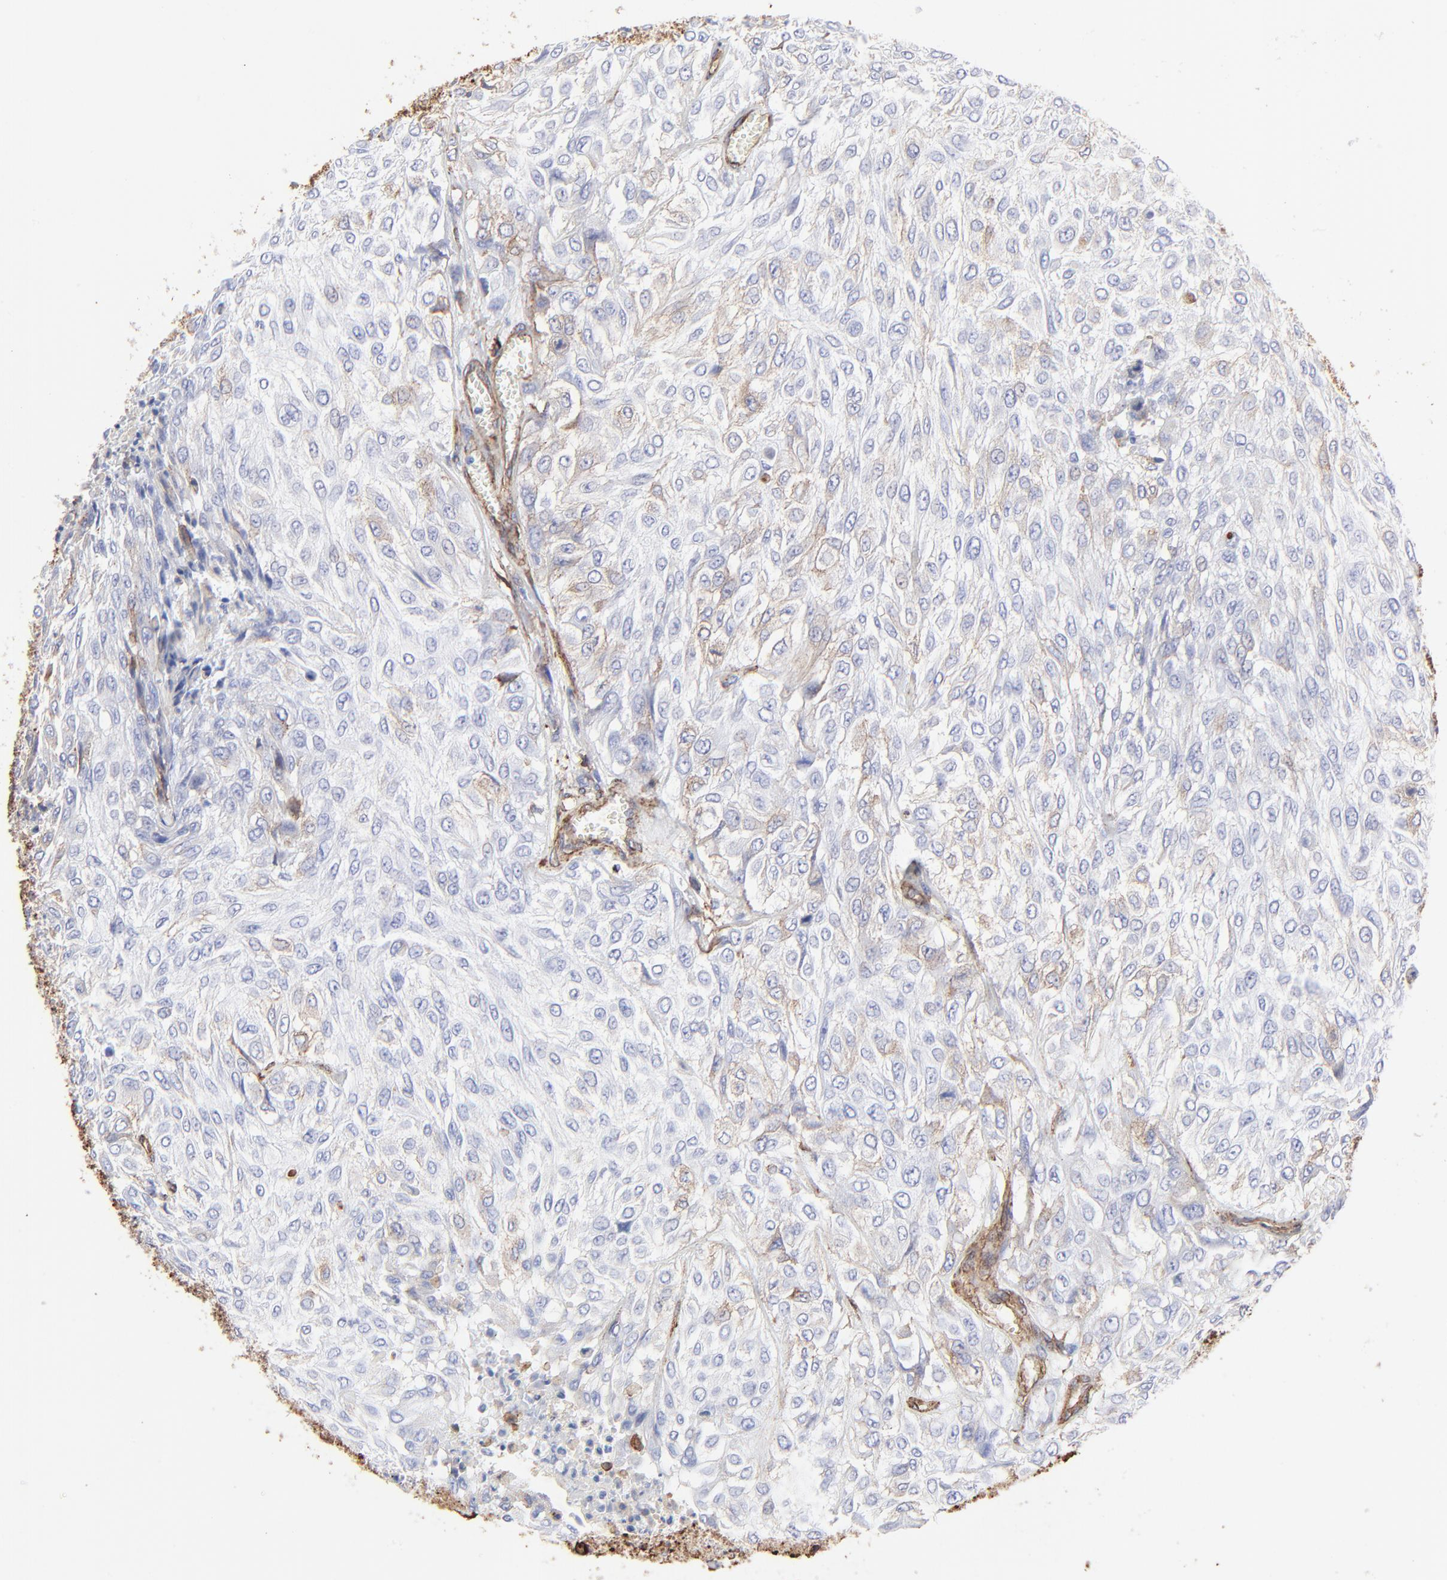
{"staining": {"intensity": "weak", "quantity": "<25%", "location": "cytoplasmic/membranous"}, "tissue": "urothelial cancer", "cell_type": "Tumor cells", "image_type": "cancer", "snomed": [{"axis": "morphology", "description": "Urothelial carcinoma, High grade"}, {"axis": "topography", "description": "Urinary bladder"}], "caption": "The image shows no staining of tumor cells in urothelial cancer.", "gene": "CAV1", "patient": {"sex": "male", "age": 57}}